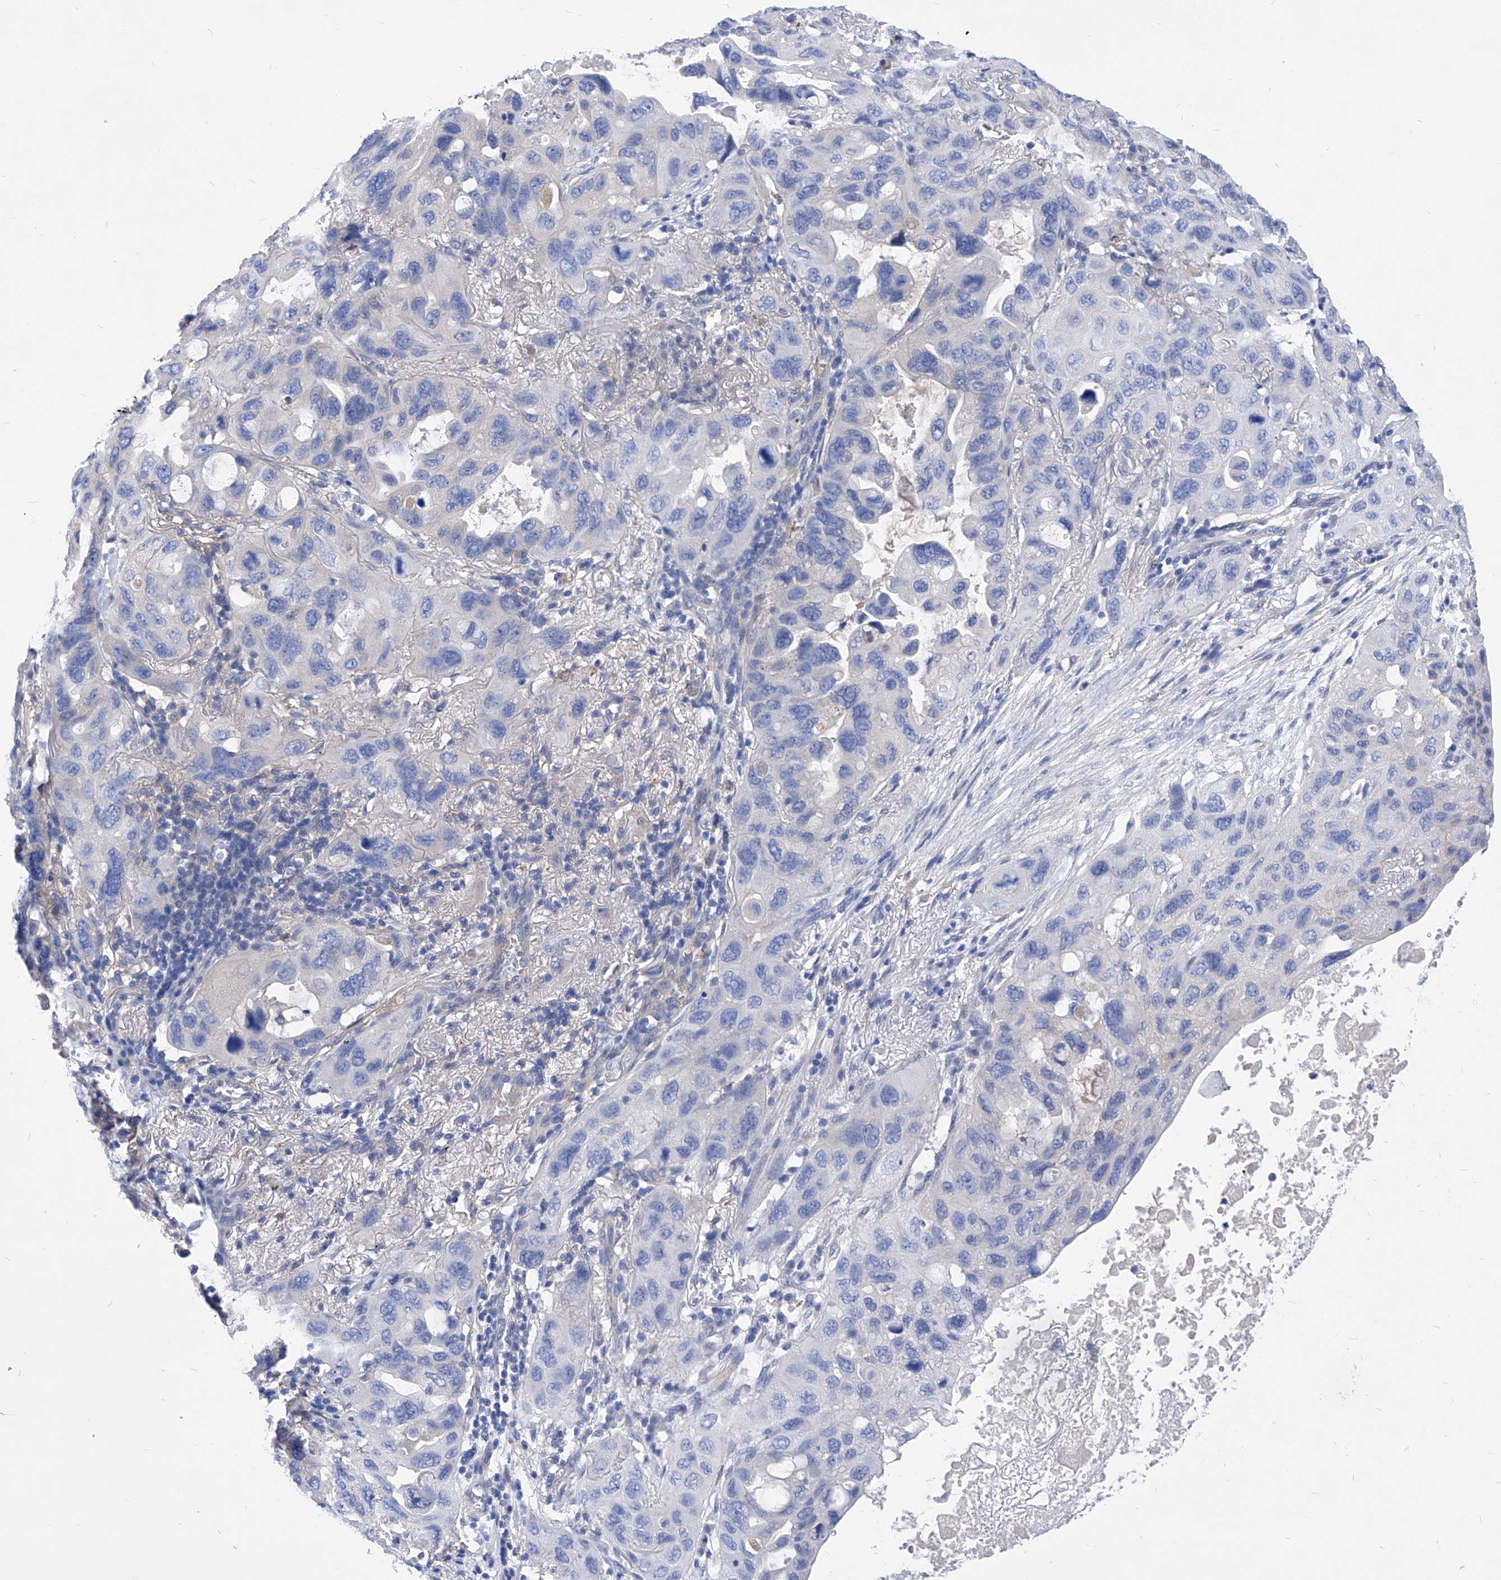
{"staining": {"intensity": "negative", "quantity": "none", "location": "none"}, "tissue": "lung cancer", "cell_type": "Tumor cells", "image_type": "cancer", "snomed": [{"axis": "morphology", "description": "Squamous cell carcinoma, NOS"}, {"axis": "topography", "description": "Lung"}], "caption": "Lung cancer was stained to show a protein in brown. There is no significant staining in tumor cells.", "gene": "XPNPEP1", "patient": {"sex": "female", "age": 73}}